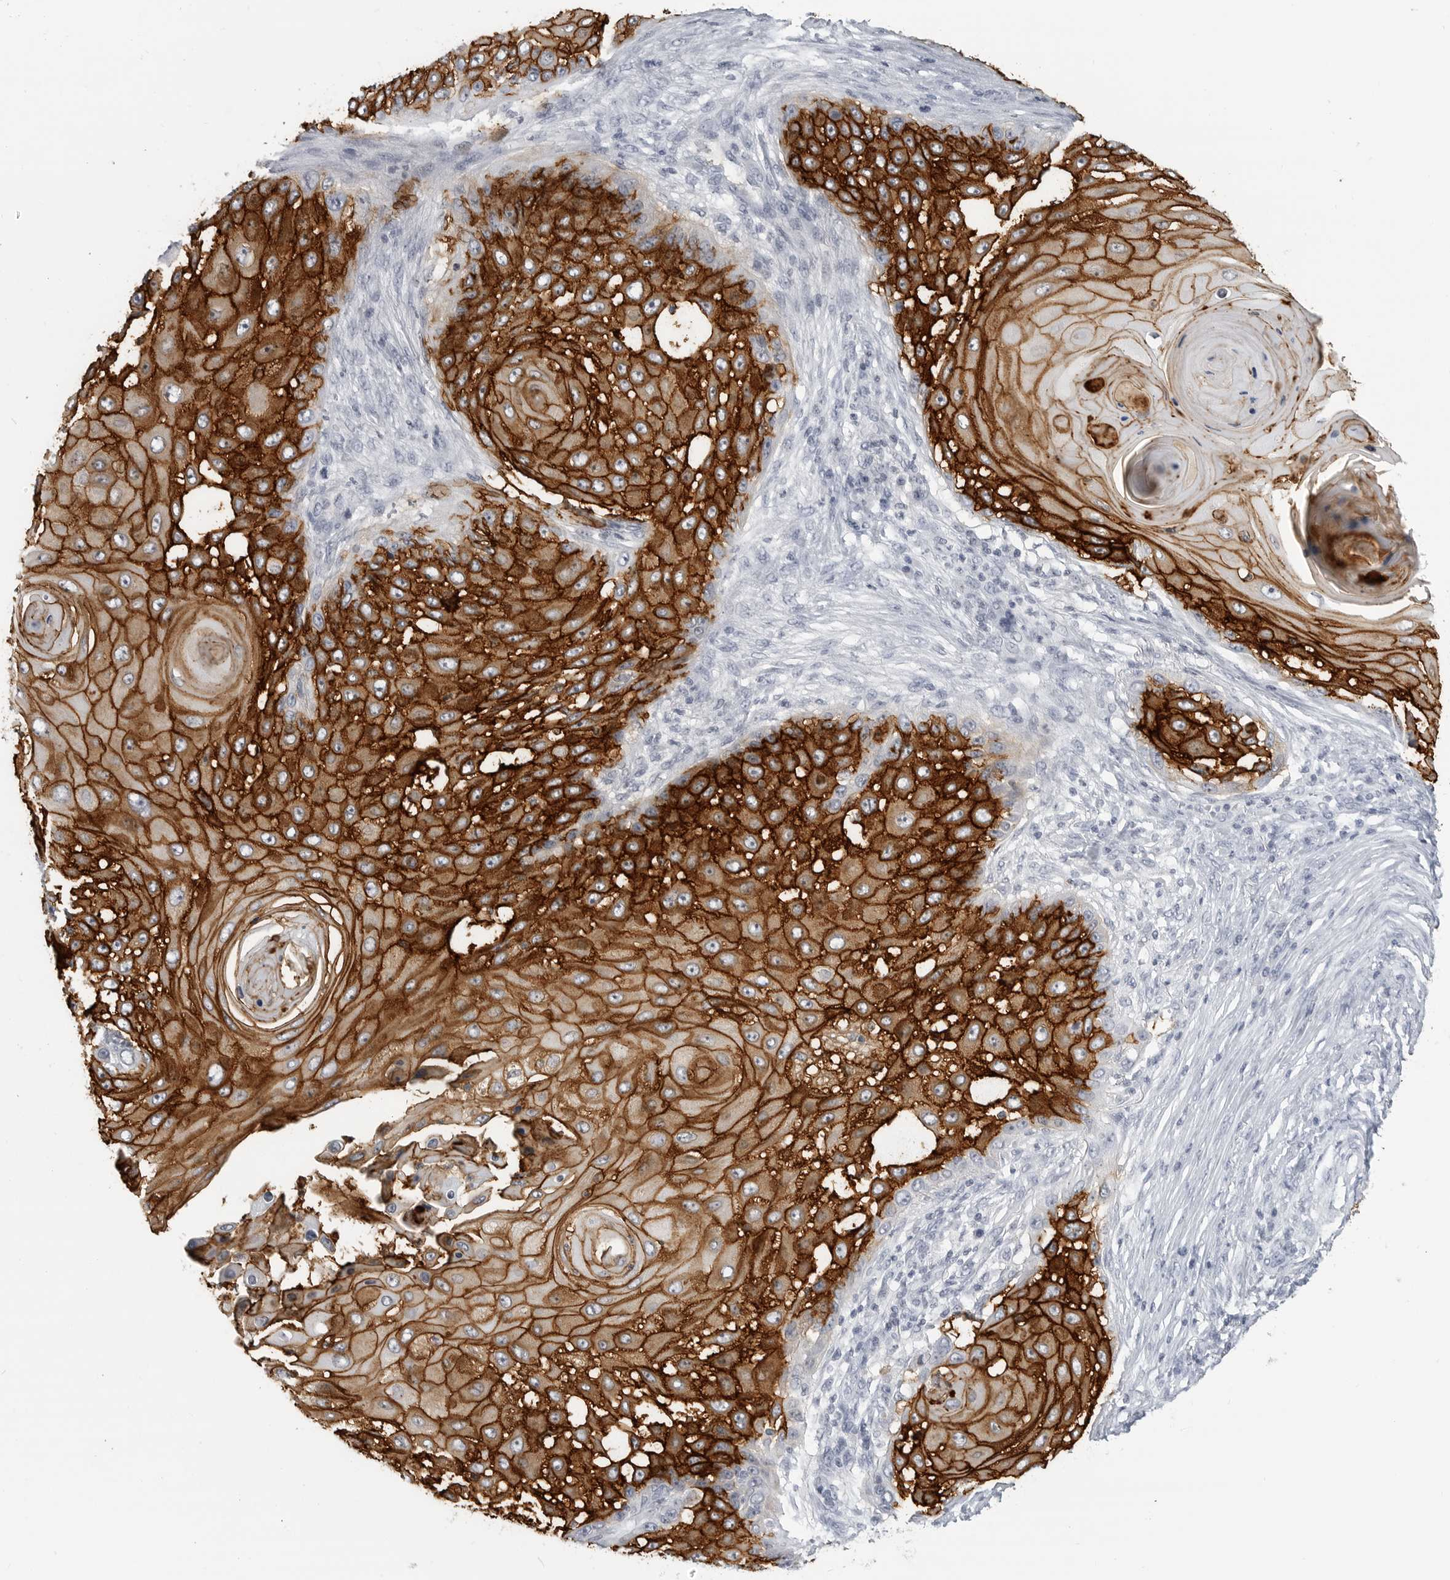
{"staining": {"intensity": "strong", "quantity": ">75%", "location": "cytoplasmic/membranous"}, "tissue": "skin cancer", "cell_type": "Tumor cells", "image_type": "cancer", "snomed": [{"axis": "morphology", "description": "Squamous cell carcinoma, NOS"}, {"axis": "topography", "description": "Skin"}], "caption": "This micrograph displays skin cancer (squamous cell carcinoma) stained with immunohistochemistry to label a protein in brown. The cytoplasmic/membranous of tumor cells show strong positivity for the protein. Nuclei are counter-stained blue.", "gene": "LY6D", "patient": {"sex": "female", "age": 44}}